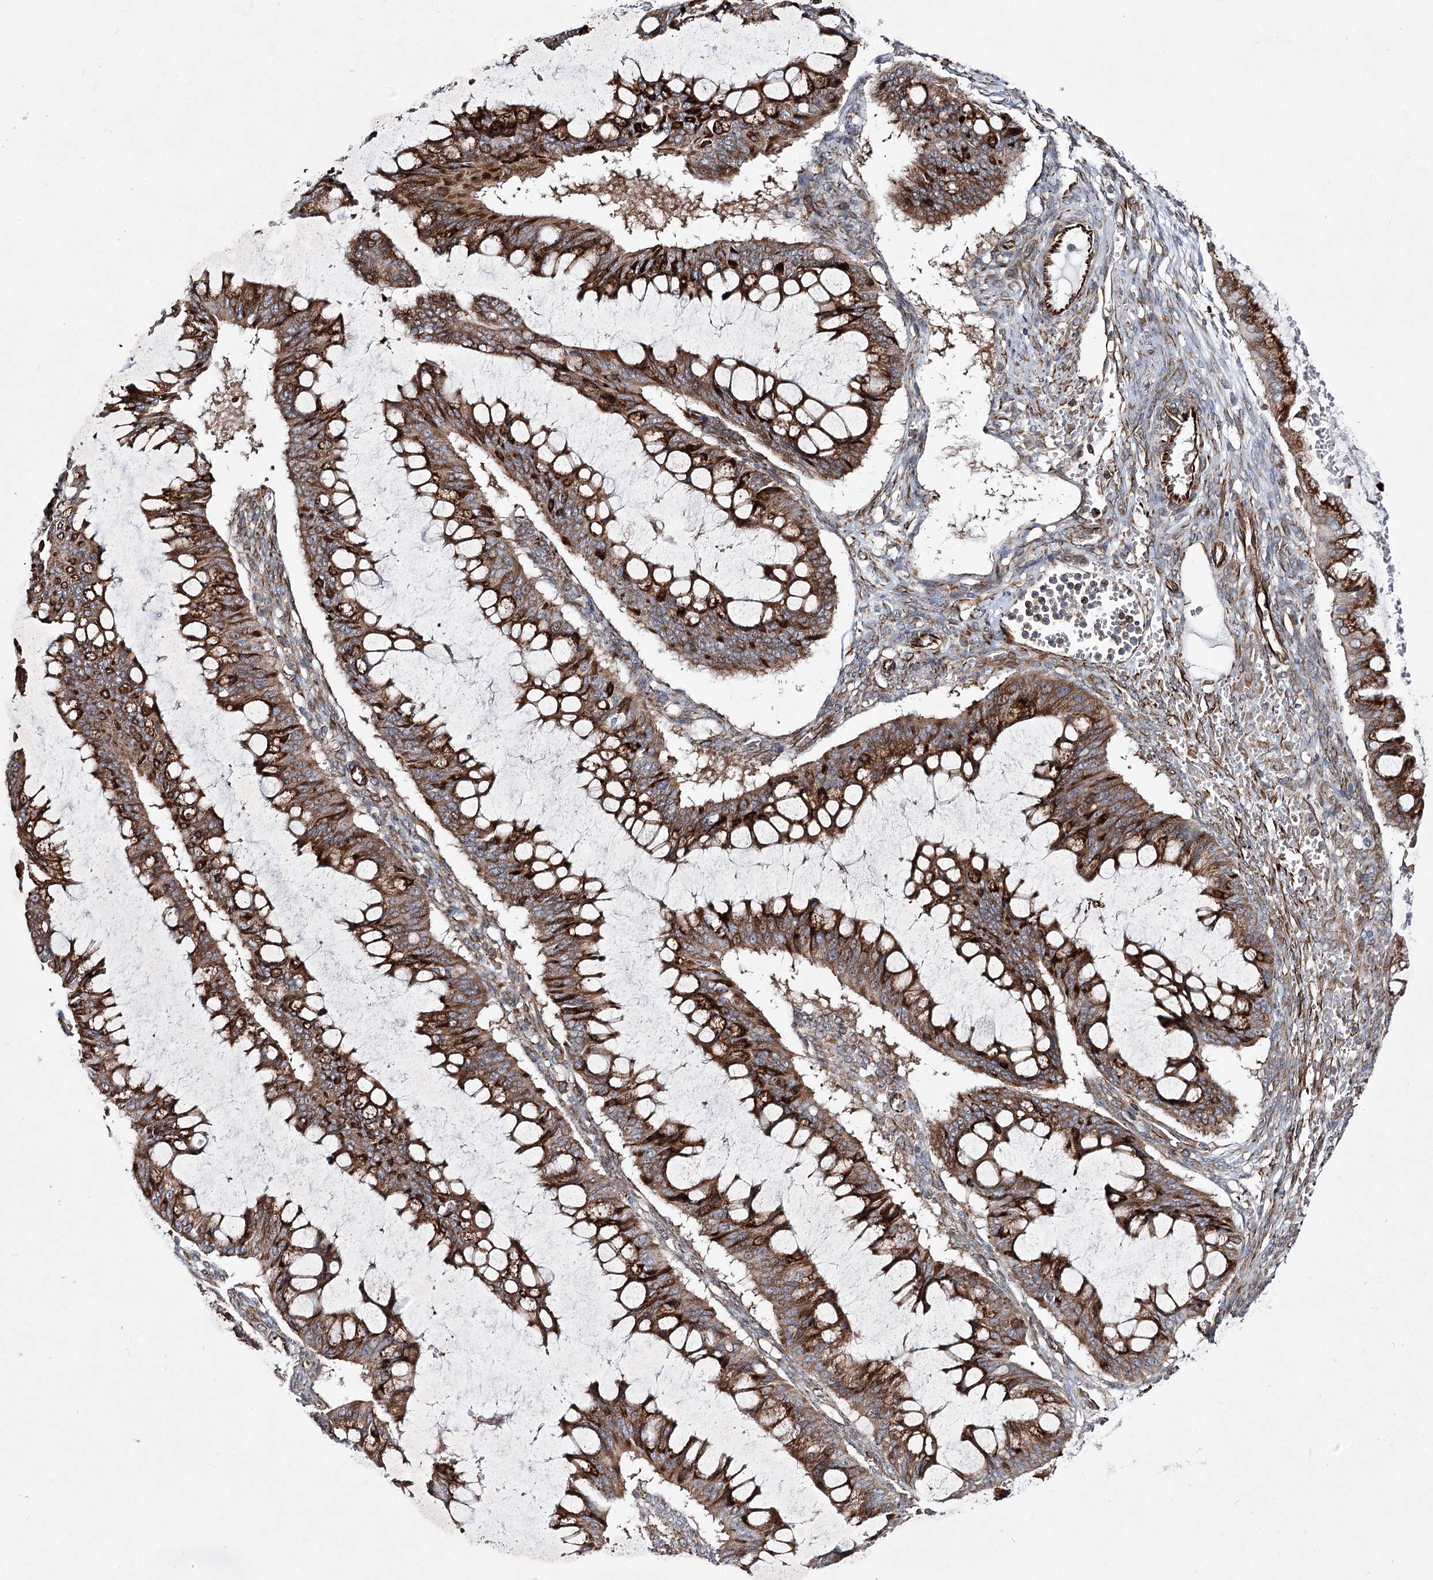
{"staining": {"intensity": "moderate", "quantity": ">75%", "location": "cytoplasmic/membranous"}, "tissue": "ovarian cancer", "cell_type": "Tumor cells", "image_type": "cancer", "snomed": [{"axis": "morphology", "description": "Cystadenocarcinoma, mucinous, NOS"}, {"axis": "topography", "description": "Ovary"}], "caption": "Moderate cytoplasmic/membranous positivity for a protein is seen in approximately >75% of tumor cells of ovarian mucinous cystadenocarcinoma using immunohistochemistry.", "gene": "DPEP2", "patient": {"sex": "female", "age": 73}}